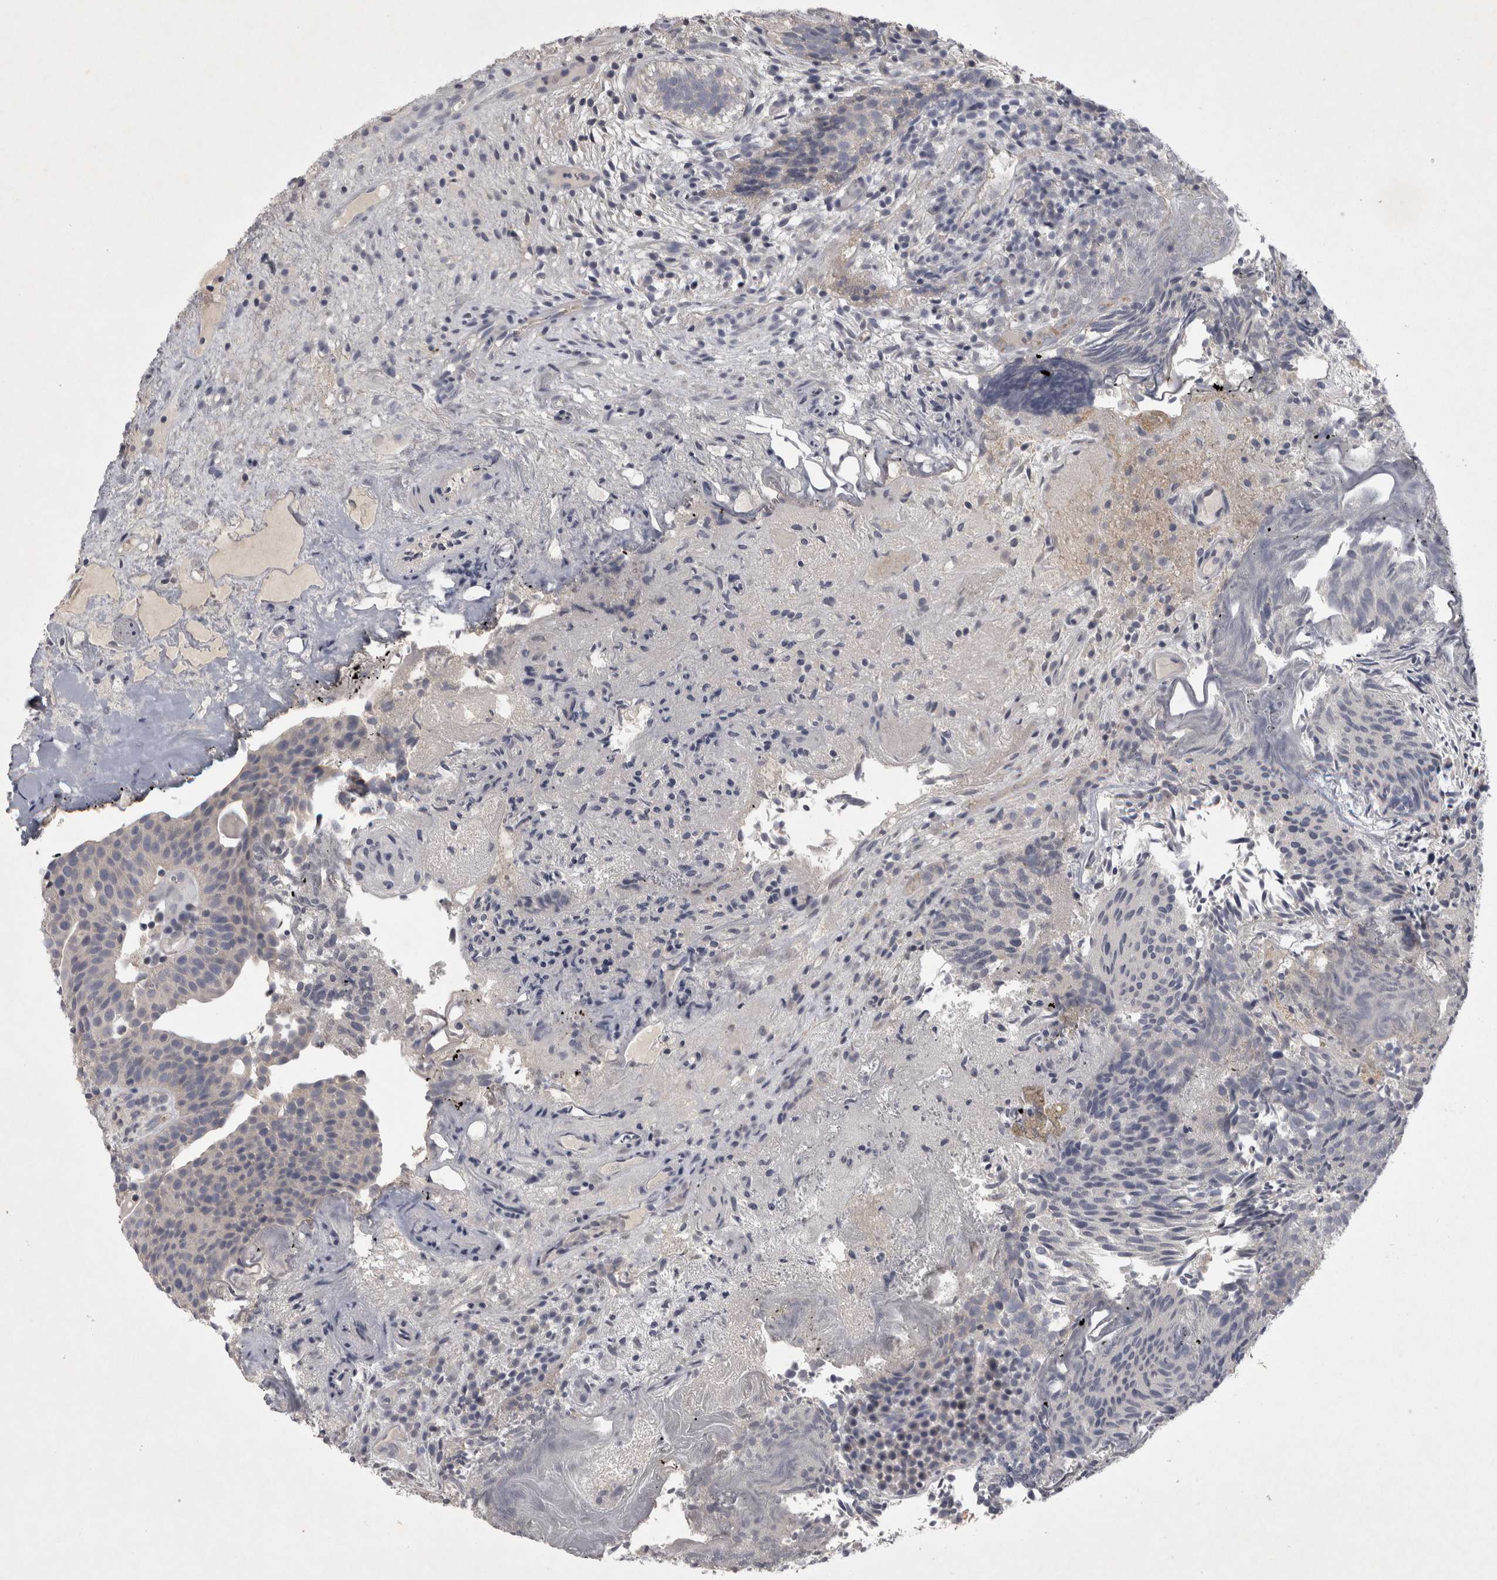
{"staining": {"intensity": "negative", "quantity": "none", "location": "none"}, "tissue": "urothelial cancer", "cell_type": "Tumor cells", "image_type": "cancer", "snomed": [{"axis": "morphology", "description": "Urothelial carcinoma, Low grade"}, {"axis": "topography", "description": "Urinary bladder"}], "caption": "There is no significant positivity in tumor cells of urothelial carcinoma (low-grade).", "gene": "ENPP7", "patient": {"sex": "male", "age": 86}}